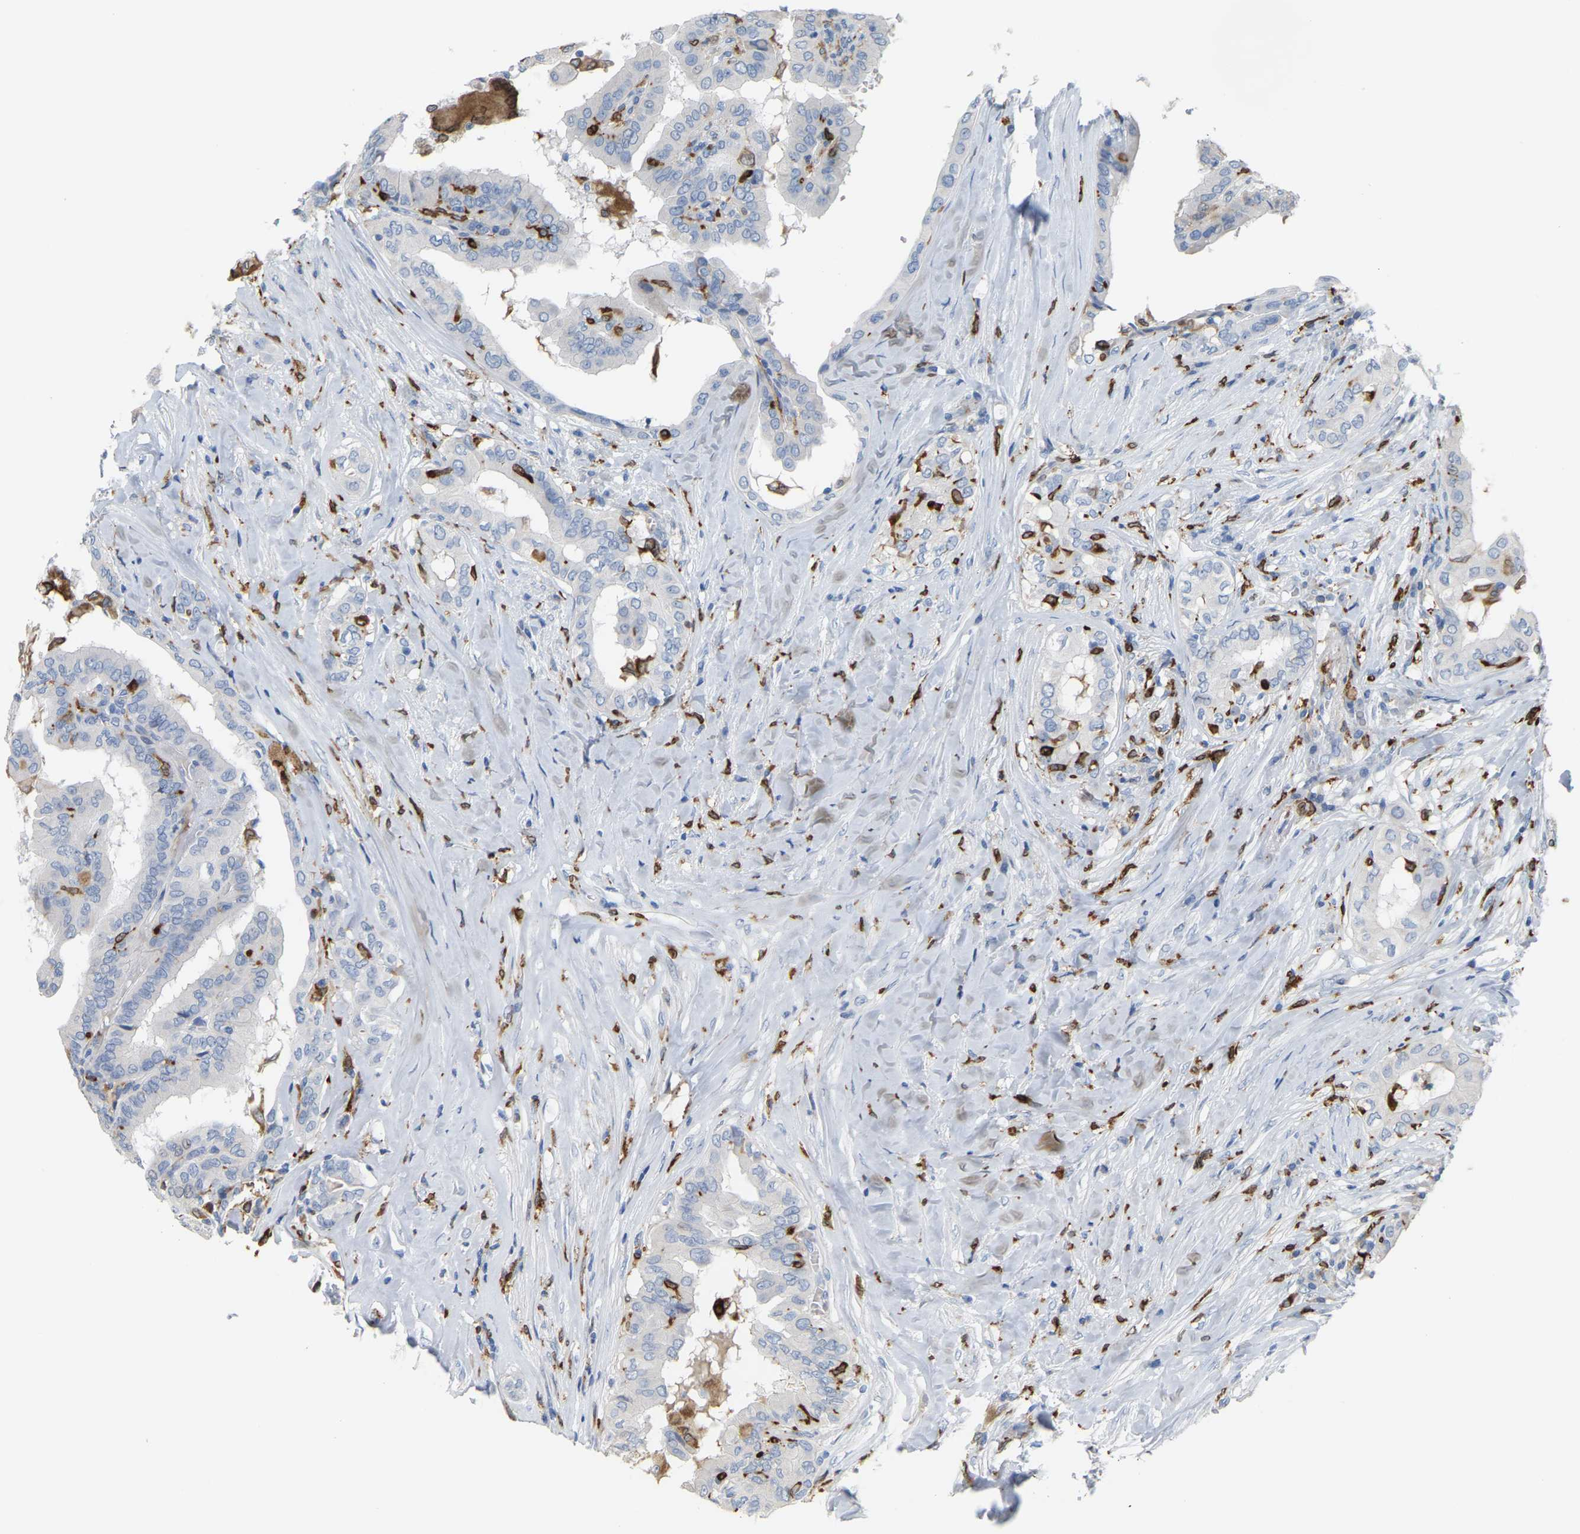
{"staining": {"intensity": "negative", "quantity": "none", "location": "none"}, "tissue": "thyroid cancer", "cell_type": "Tumor cells", "image_type": "cancer", "snomed": [{"axis": "morphology", "description": "Papillary adenocarcinoma, NOS"}, {"axis": "topography", "description": "Thyroid gland"}], "caption": "Papillary adenocarcinoma (thyroid) was stained to show a protein in brown. There is no significant expression in tumor cells.", "gene": "PTGS1", "patient": {"sex": "male", "age": 33}}